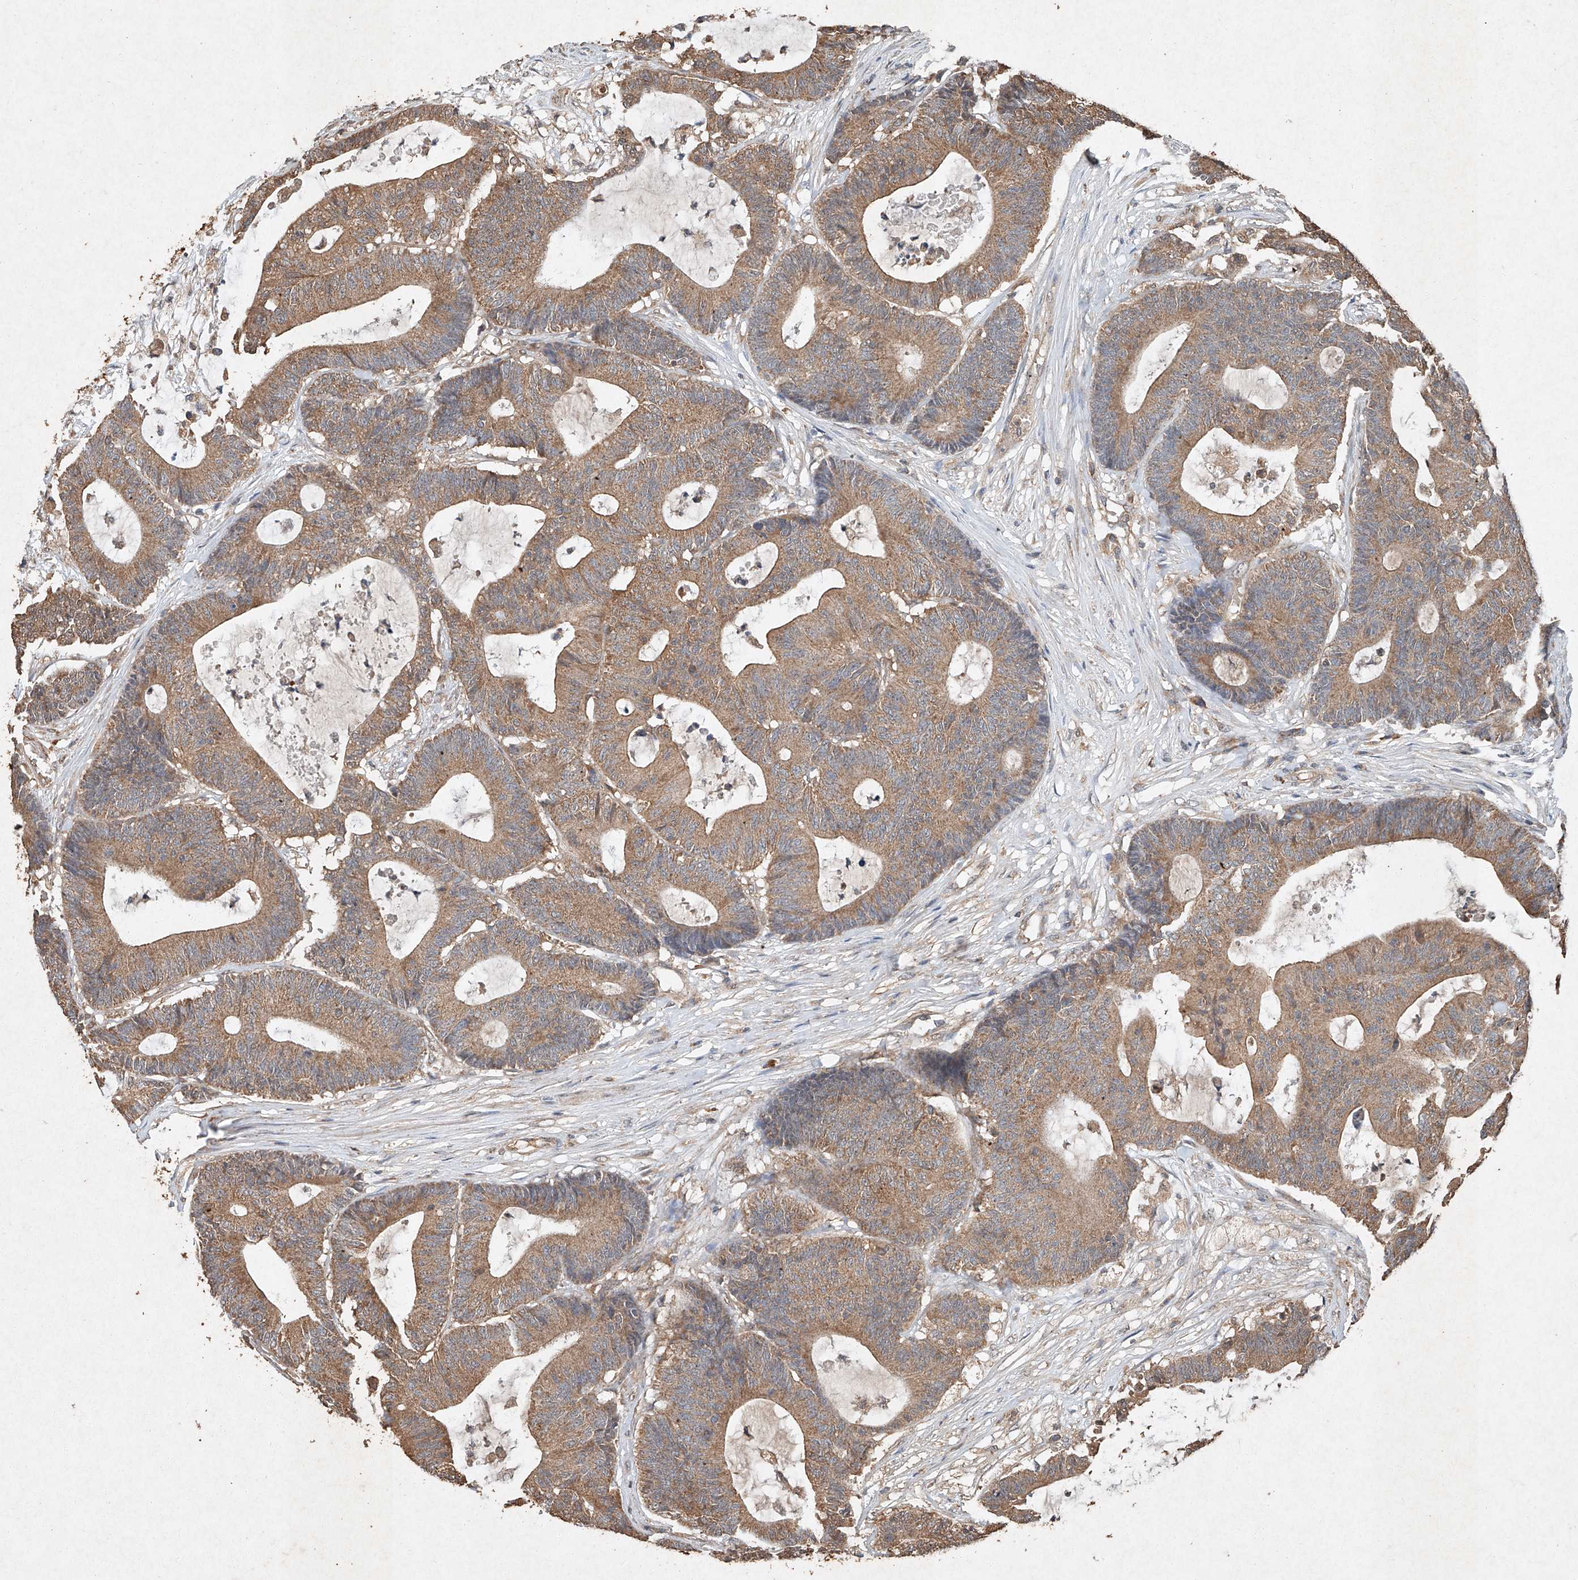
{"staining": {"intensity": "moderate", "quantity": ">75%", "location": "cytoplasmic/membranous"}, "tissue": "colorectal cancer", "cell_type": "Tumor cells", "image_type": "cancer", "snomed": [{"axis": "morphology", "description": "Adenocarcinoma, NOS"}, {"axis": "topography", "description": "Colon"}], "caption": "Colorectal adenocarcinoma stained with a protein marker demonstrates moderate staining in tumor cells.", "gene": "STK3", "patient": {"sex": "female", "age": 84}}